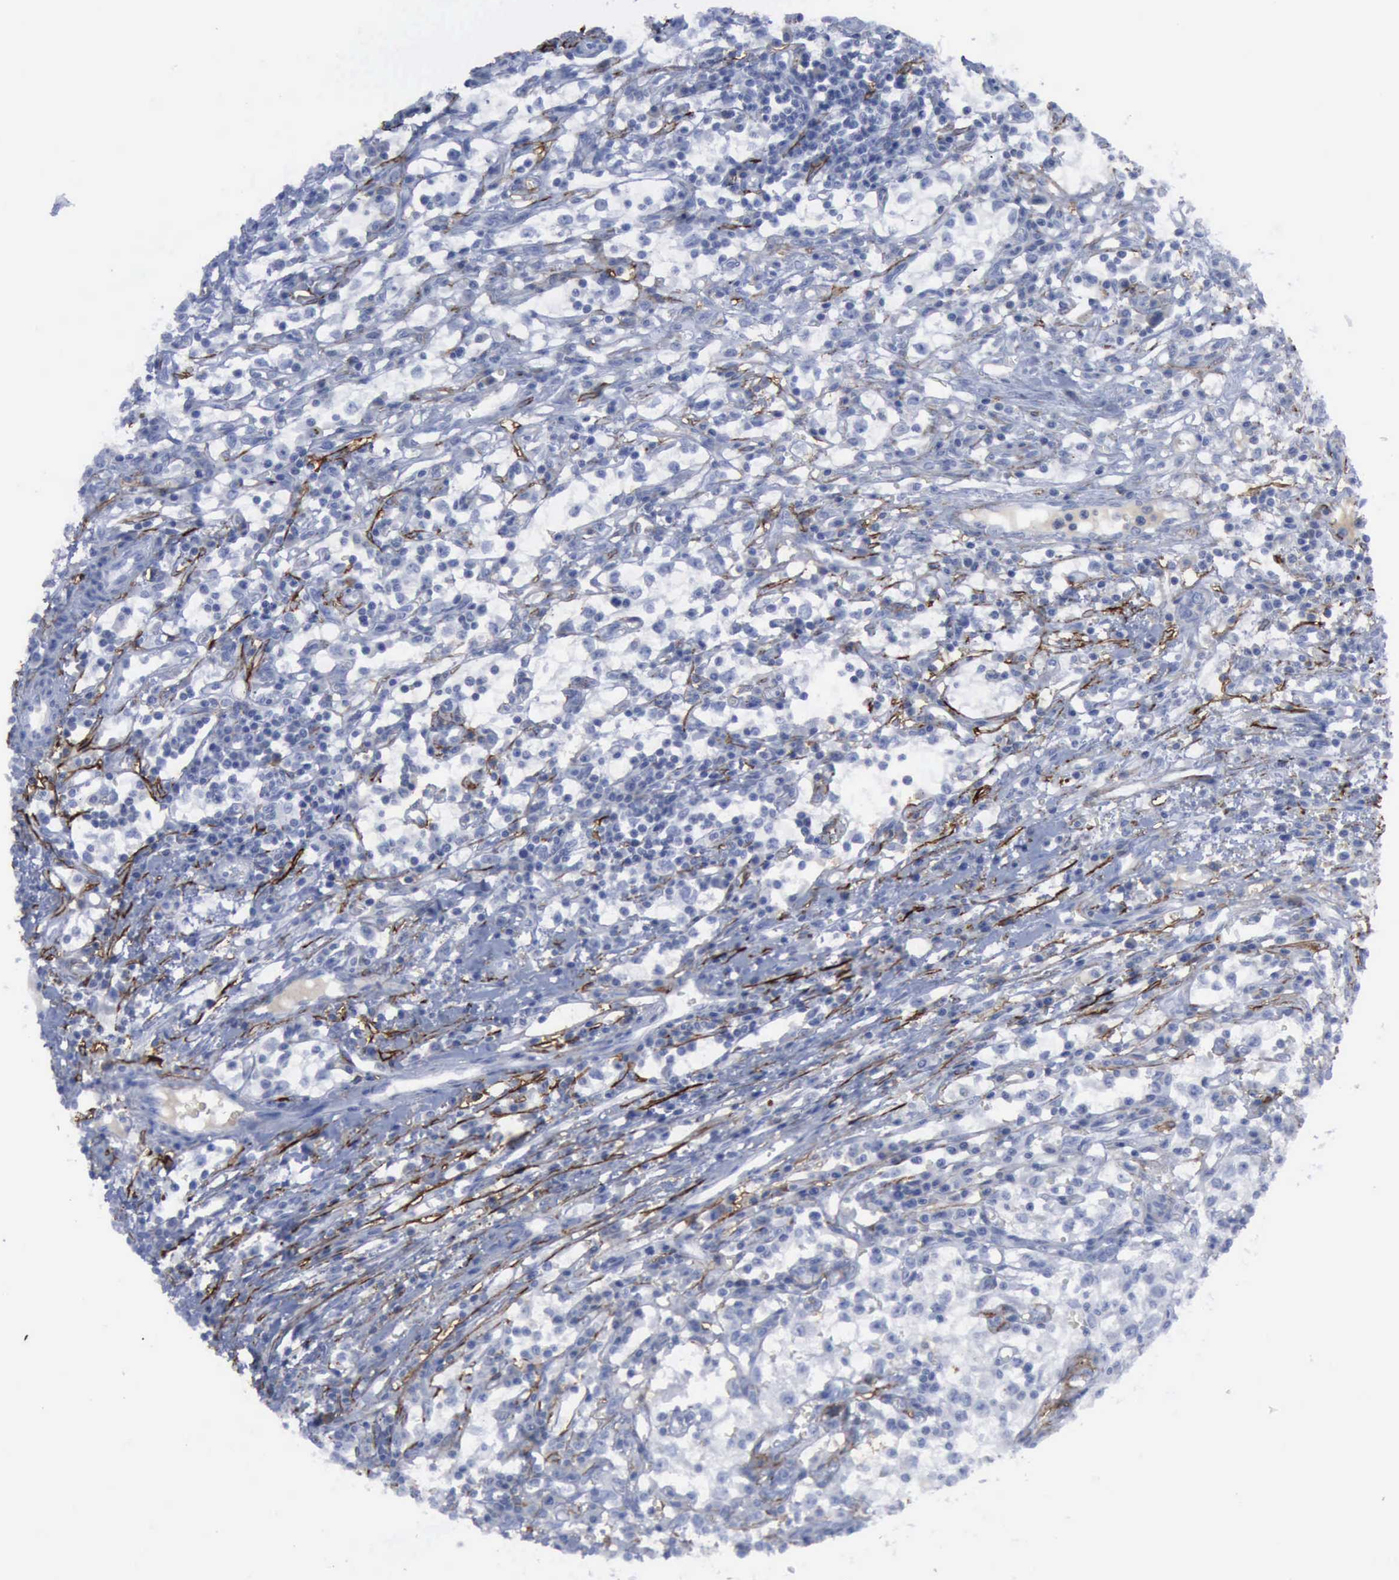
{"staining": {"intensity": "negative", "quantity": "none", "location": "none"}, "tissue": "renal cancer", "cell_type": "Tumor cells", "image_type": "cancer", "snomed": [{"axis": "morphology", "description": "Adenocarcinoma, NOS"}, {"axis": "topography", "description": "Kidney"}], "caption": "IHC image of neoplastic tissue: human adenocarcinoma (renal) stained with DAB demonstrates no significant protein positivity in tumor cells.", "gene": "NGFR", "patient": {"sex": "male", "age": 82}}